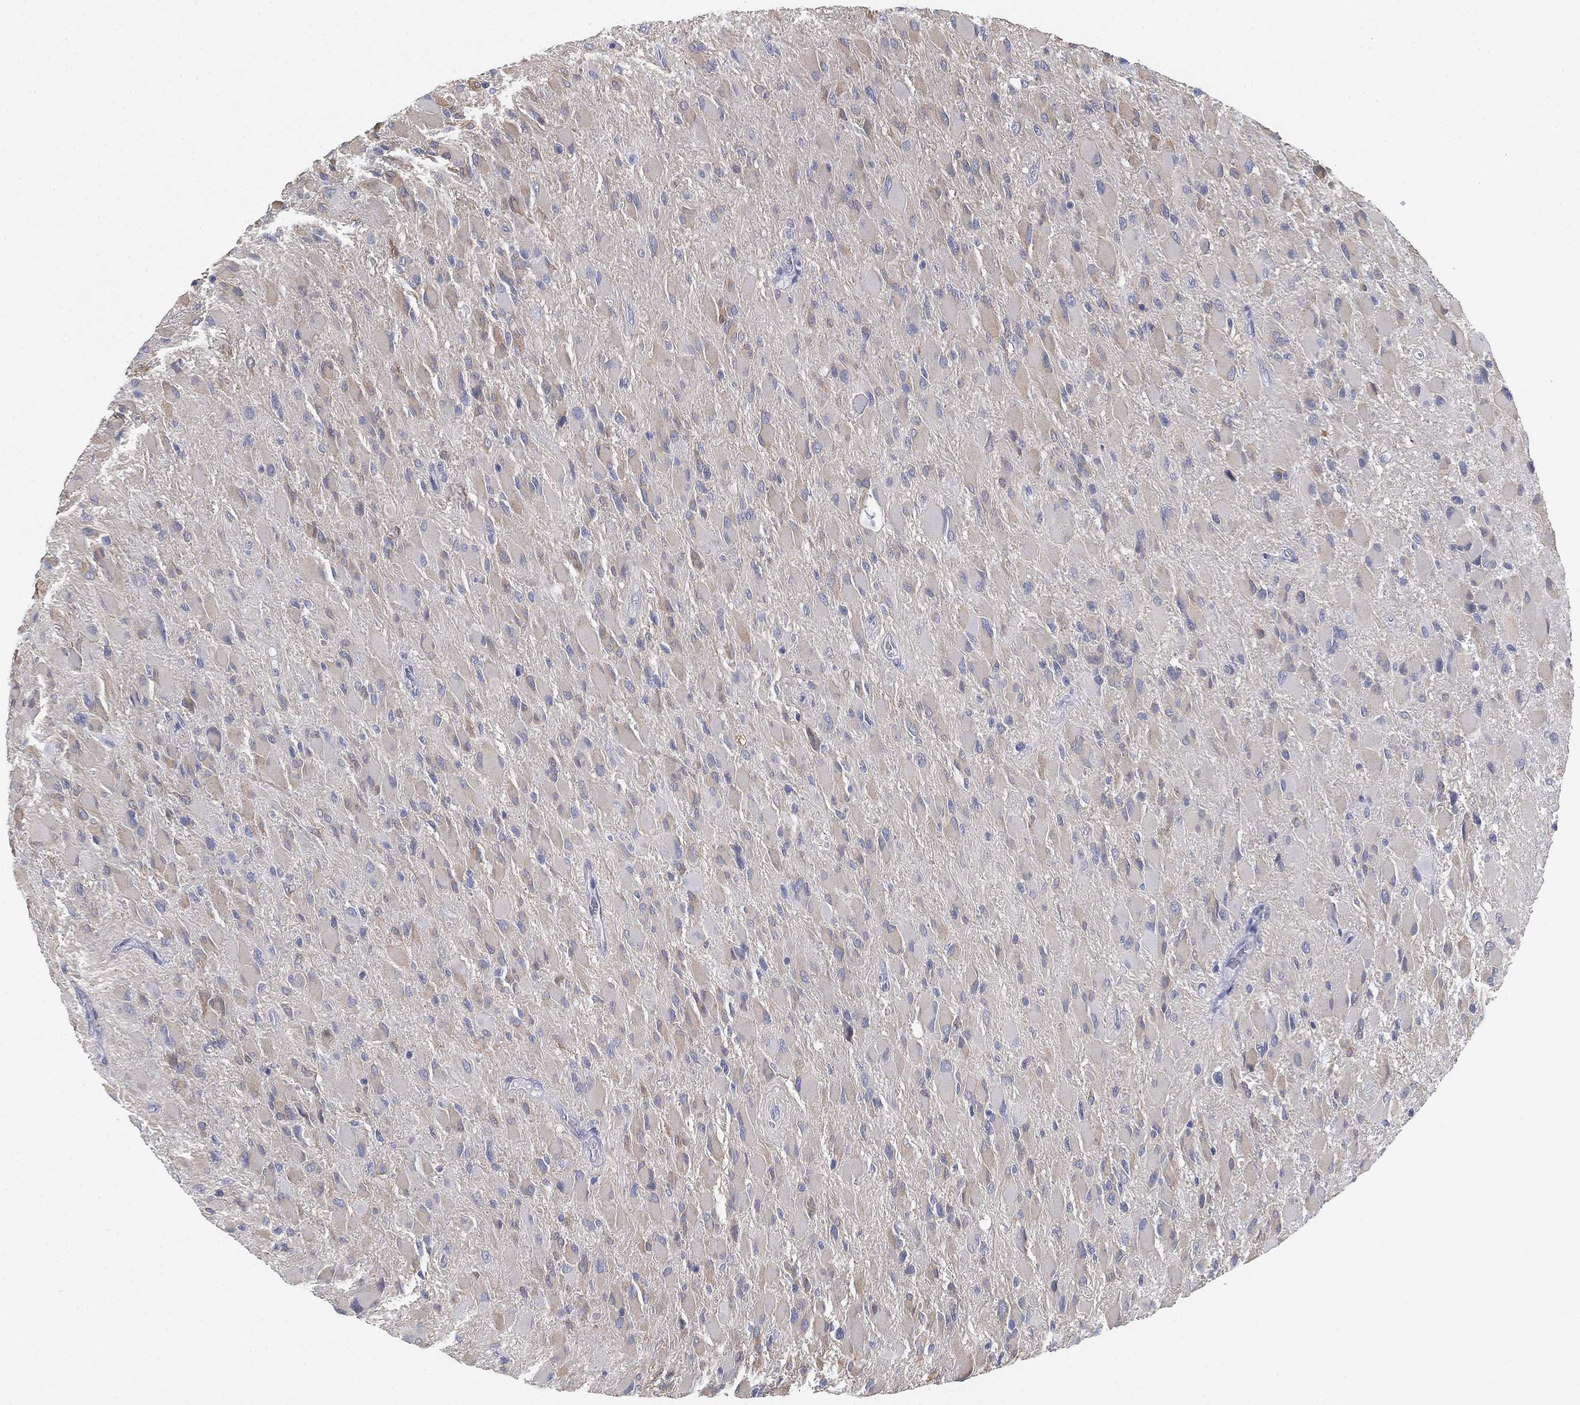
{"staining": {"intensity": "weak", "quantity": "25%-75%", "location": "cytoplasmic/membranous"}, "tissue": "glioma", "cell_type": "Tumor cells", "image_type": "cancer", "snomed": [{"axis": "morphology", "description": "Glioma, malignant, High grade"}, {"axis": "topography", "description": "Cerebral cortex"}], "caption": "Malignant glioma (high-grade) tissue displays weak cytoplasmic/membranous expression in approximately 25%-75% of tumor cells, visualized by immunohistochemistry.", "gene": "GCNA", "patient": {"sex": "female", "age": 36}}